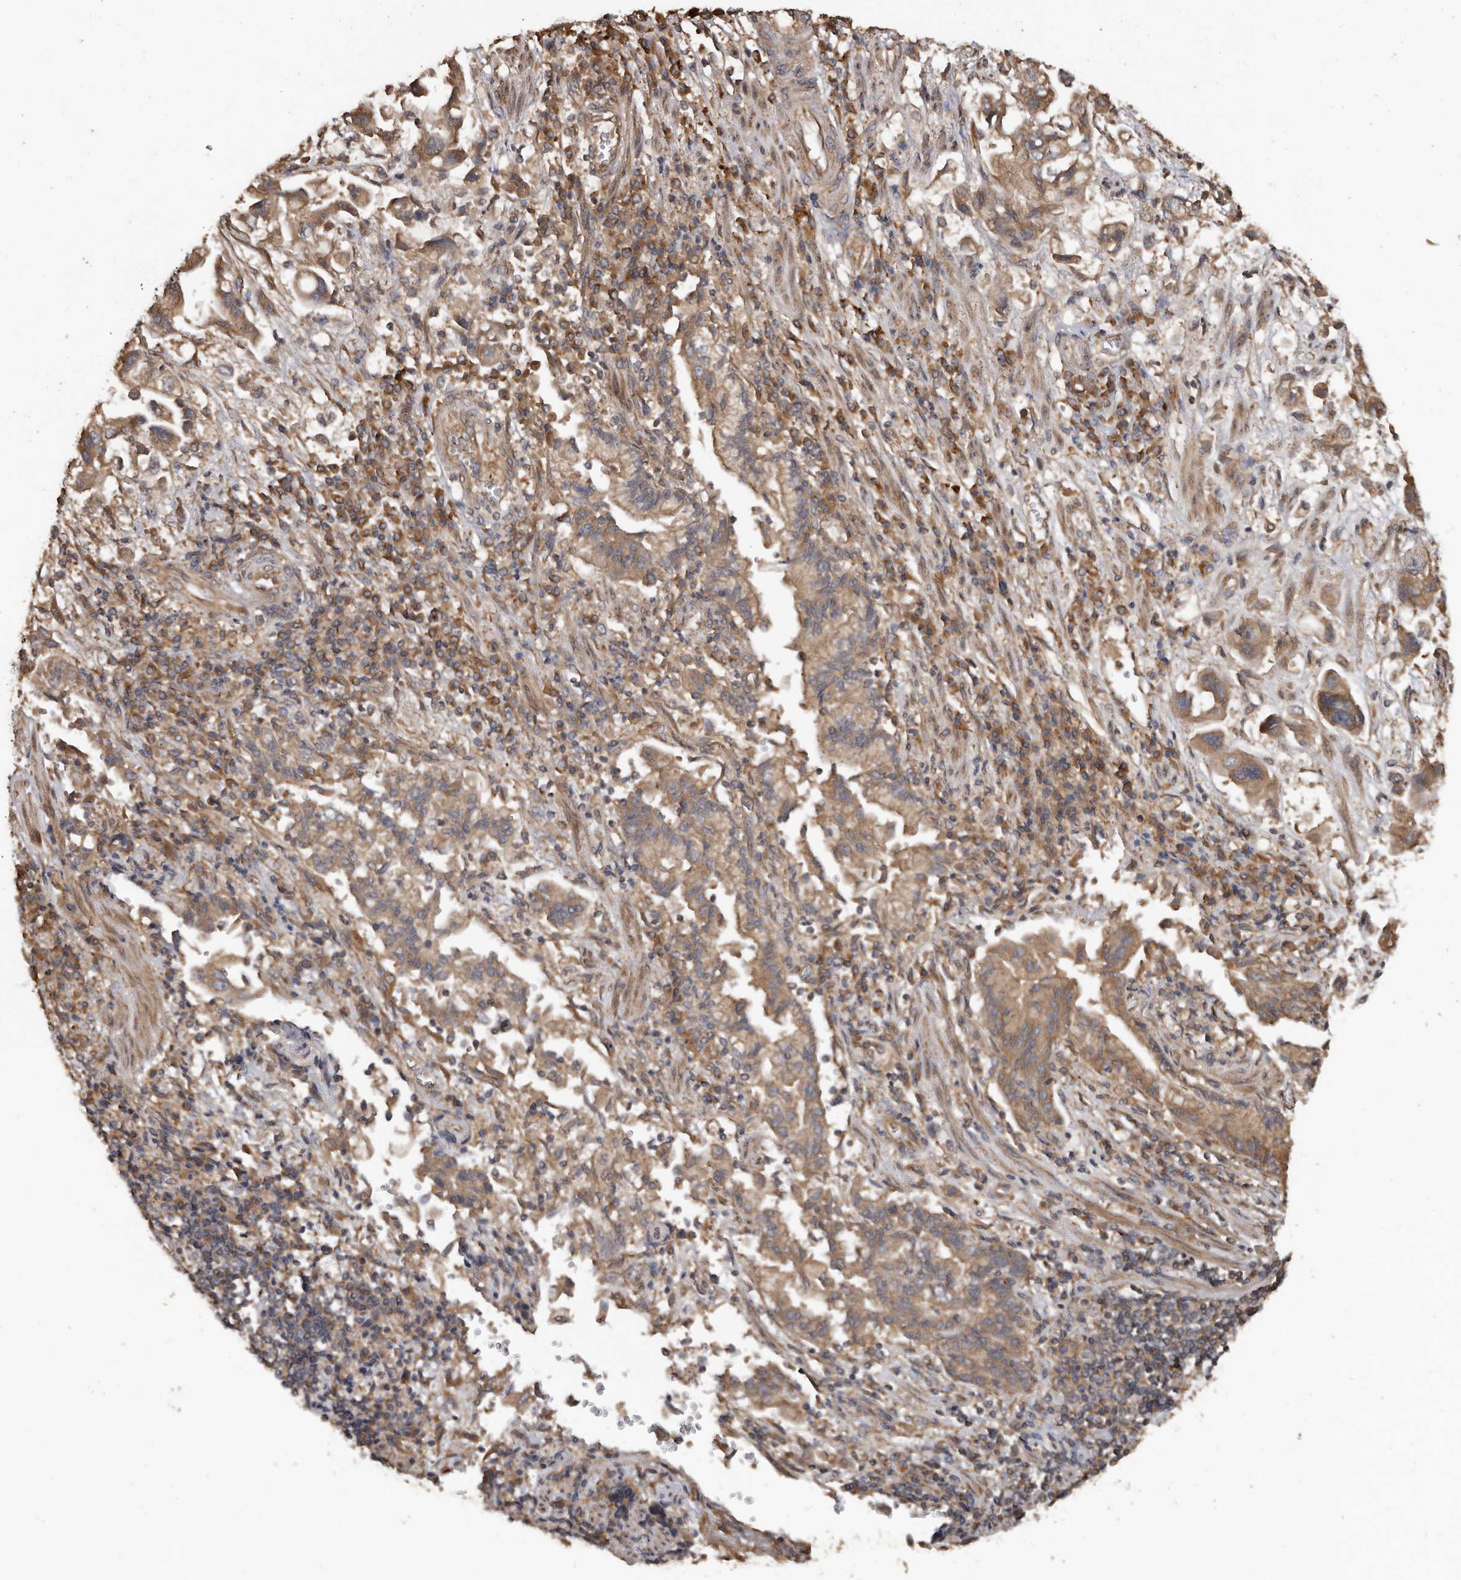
{"staining": {"intensity": "moderate", "quantity": ">75%", "location": "cytoplasmic/membranous"}, "tissue": "stomach cancer", "cell_type": "Tumor cells", "image_type": "cancer", "snomed": [{"axis": "morphology", "description": "Adenocarcinoma, NOS"}, {"axis": "topography", "description": "Stomach"}], "caption": "High-power microscopy captured an immunohistochemistry (IHC) image of stomach adenocarcinoma, revealing moderate cytoplasmic/membranous expression in approximately >75% of tumor cells.", "gene": "FLCN", "patient": {"sex": "male", "age": 62}}